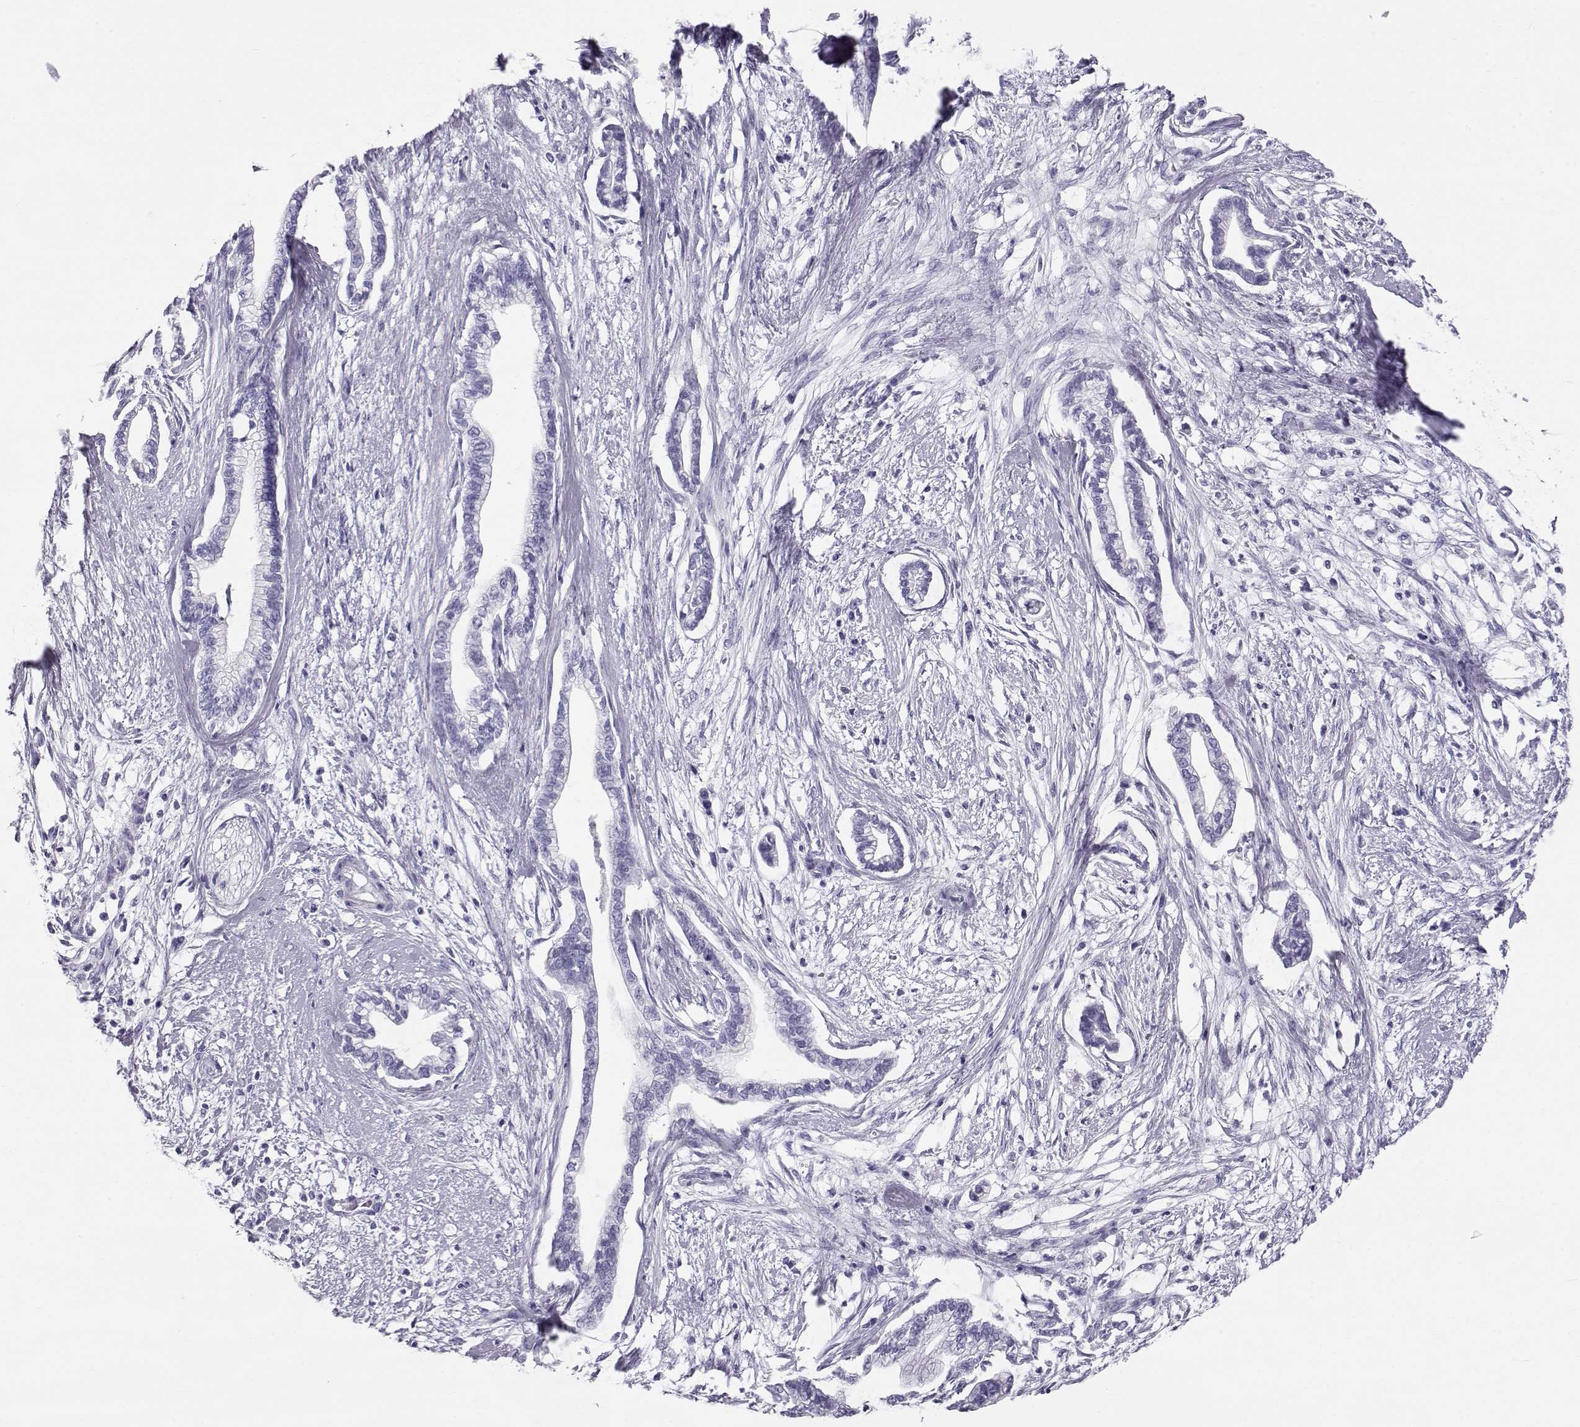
{"staining": {"intensity": "negative", "quantity": "none", "location": "none"}, "tissue": "cervical cancer", "cell_type": "Tumor cells", "image_type": "cancer", "snomed": [{"axis": "morphology", "description": "Adenocarcinoma, NOS"}, {"axis": "topography", "description": "Cervix"}], "caption": "IHC of human cervical cancer demonstrates no positivity in tumor cells. (DAB (3,3'-diaminobenzidine) immunohistochemistry (IHC) with hematoxylin counter stain).", "gene": "RD3", "patient": {"sex": "female", "age": 62}}